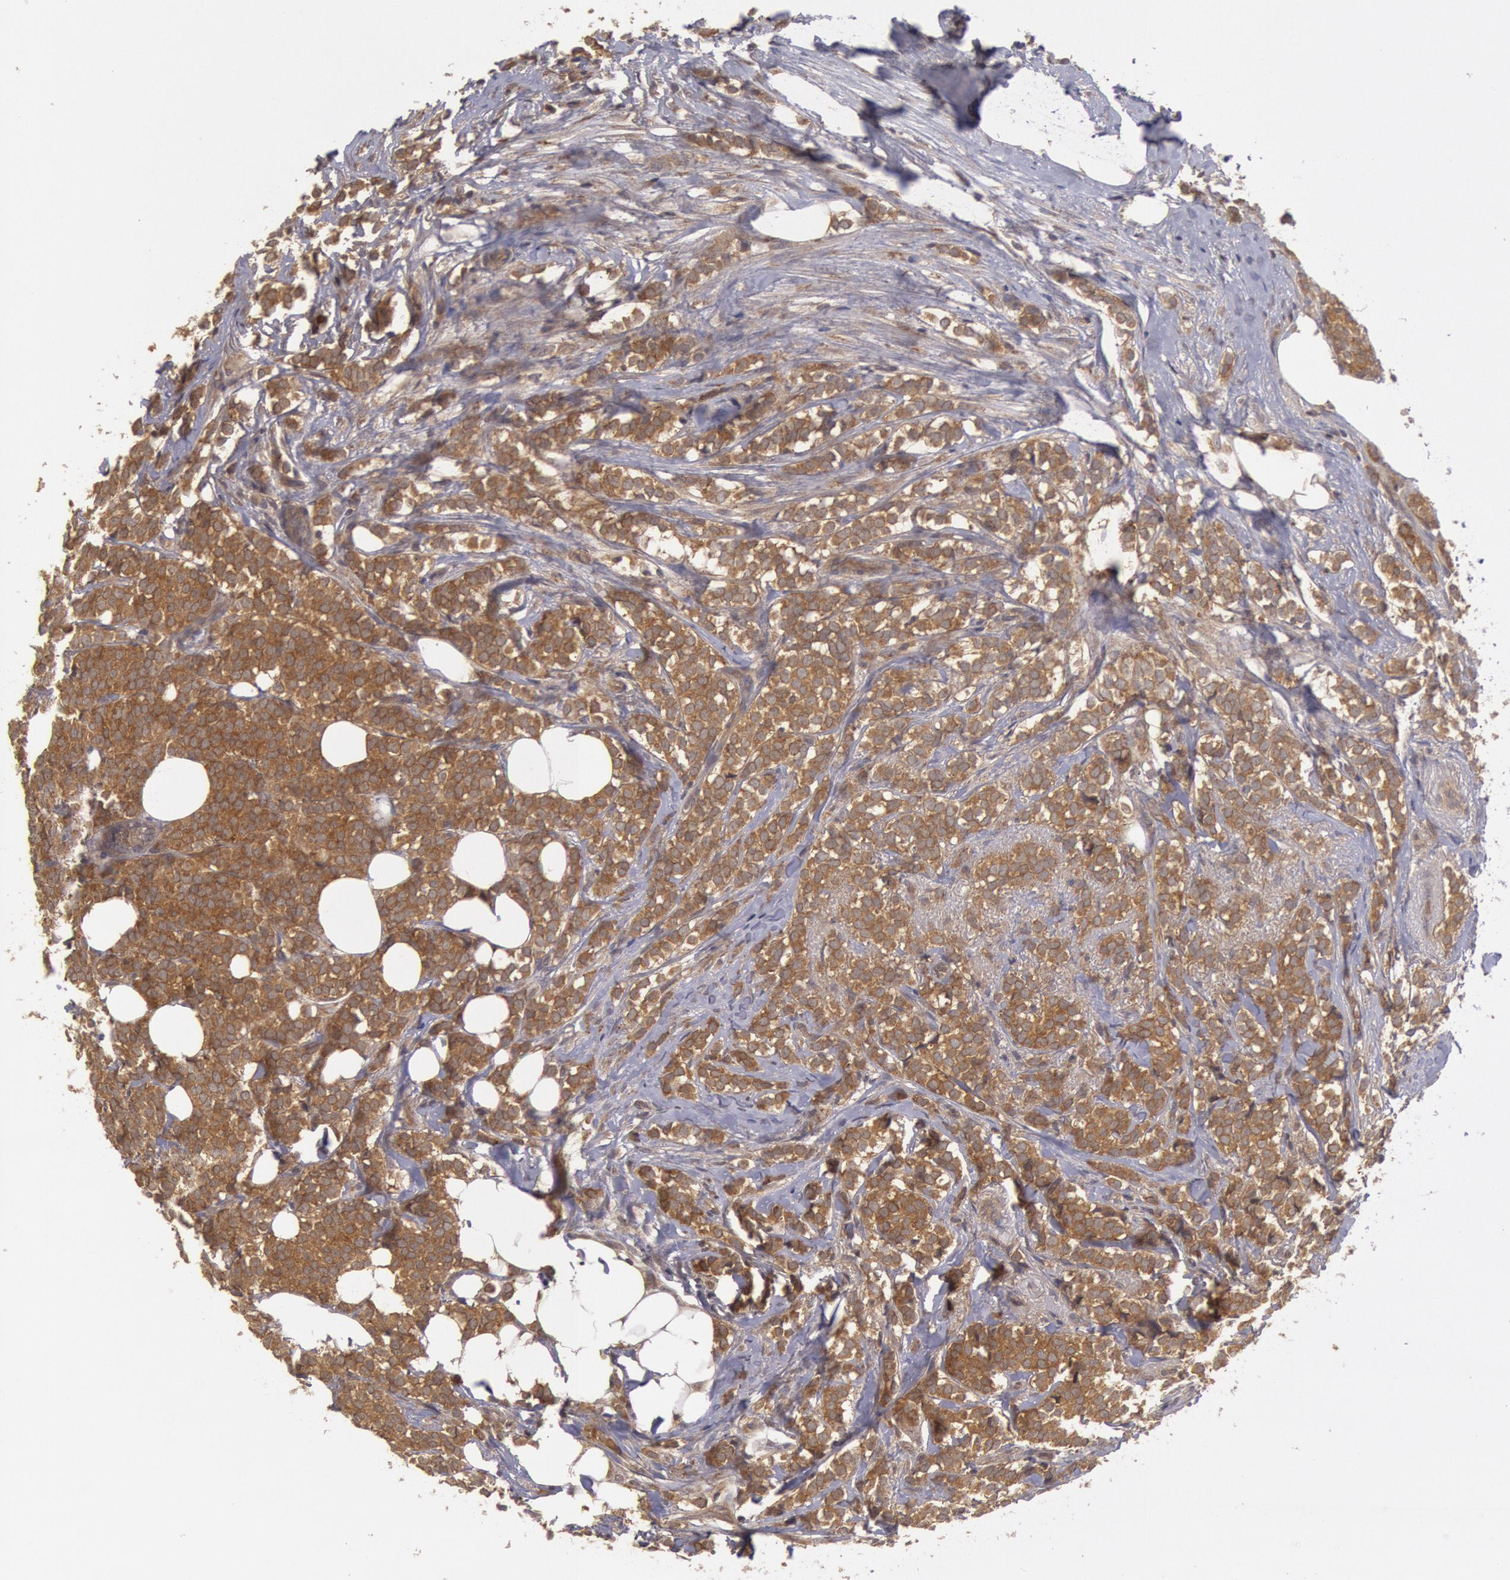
{"staining": {"intensity": "moderate", "quantity": ">75%", "location": "cytoplasmic/membranous"}, "tissue": "breast cancer", "cell_type": "Tumor cells", "image_type": "cancer", "snomed": [{"axis": "morphology", "description": "Lobular carcinoma"}, {"axis": "topography", "description": "Breast"}], "caption": "Breast cancer (lobular carcinoma) was stained to show a protein in brown. There is medium levels of moderate cytoplasmic/membranous positivity in about >75% of tumor cells. (IHC, brightfield microscopy, high magnification).", "gene": "BRAF", "patient": {"sex": "female", "age": 56}}